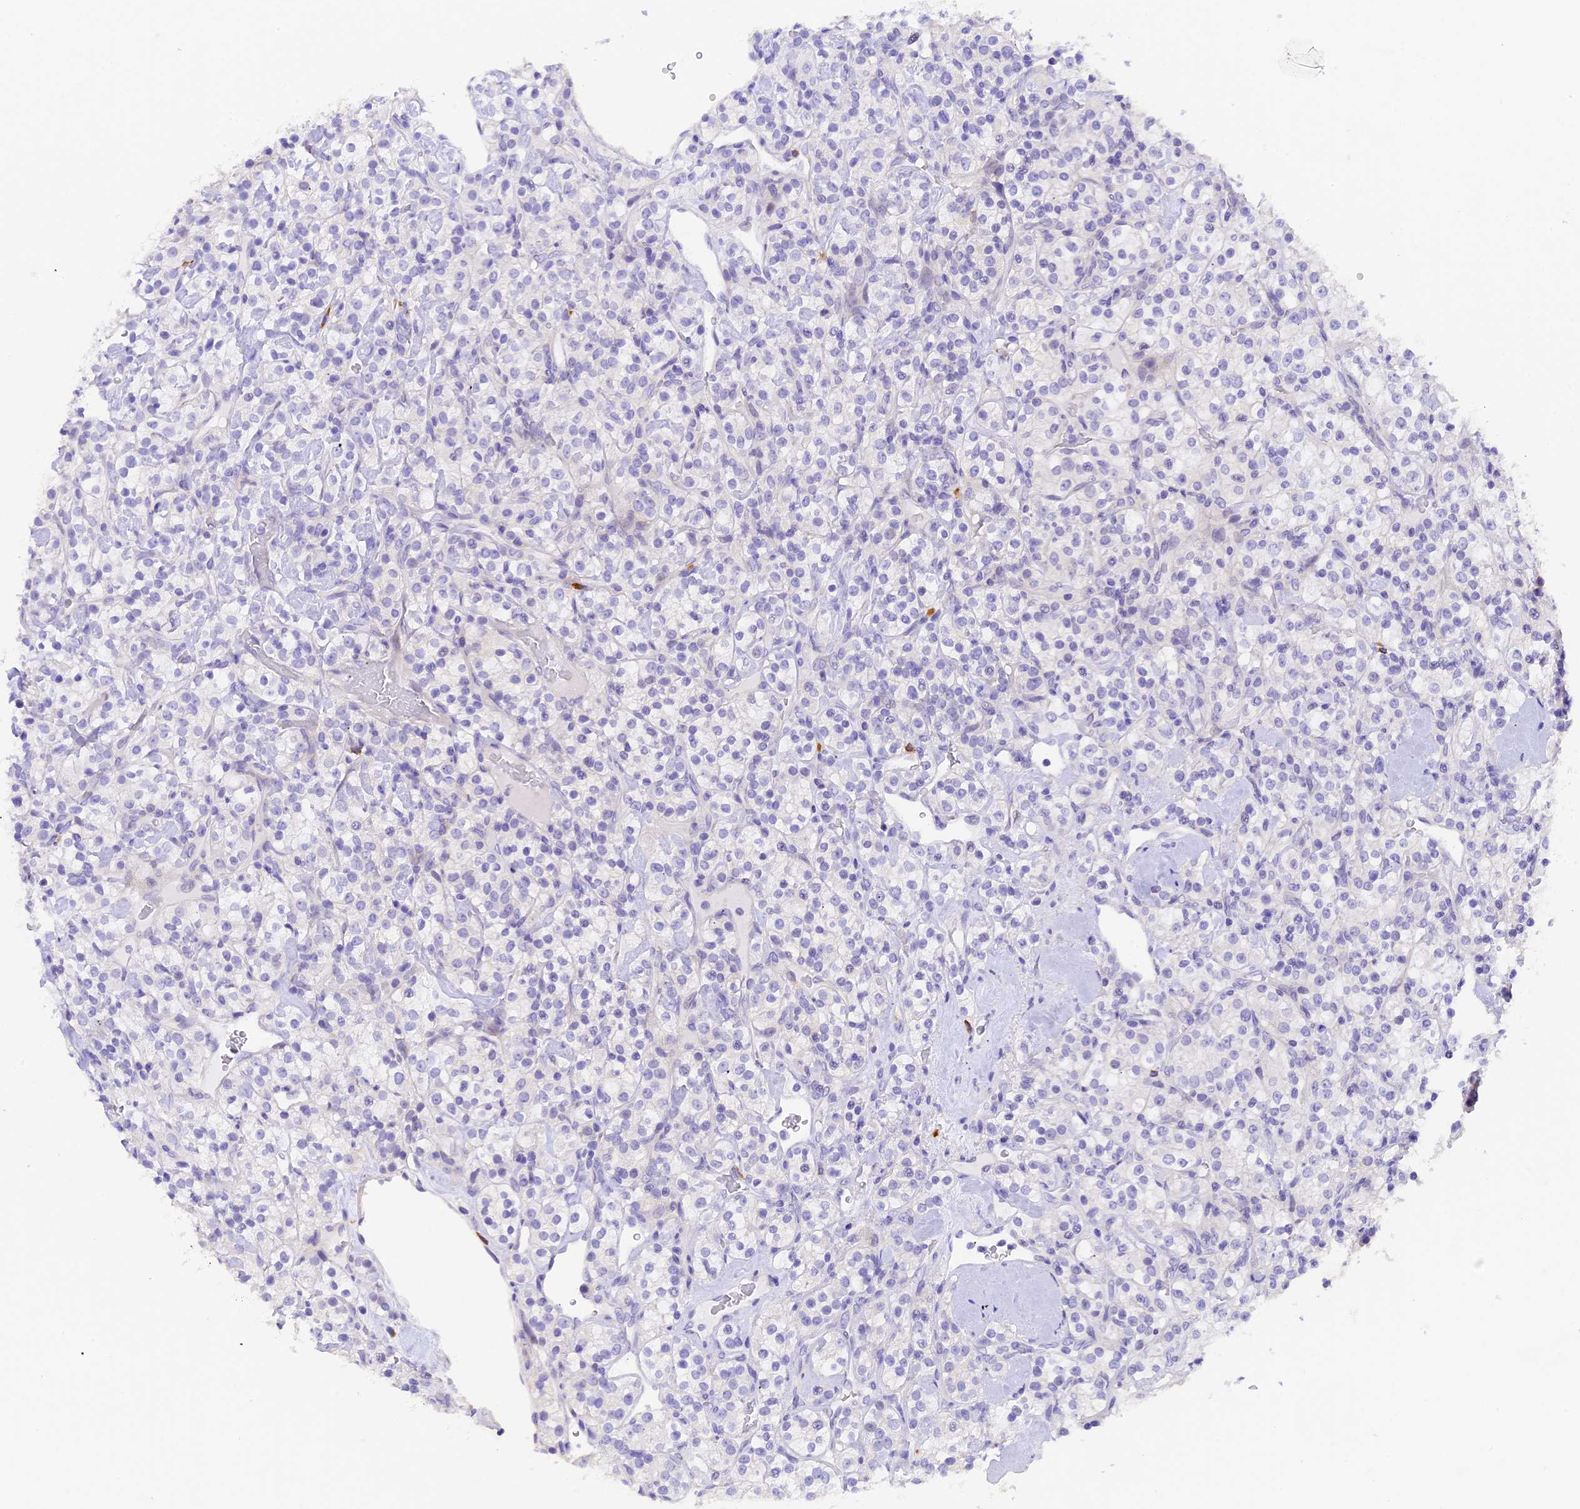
{"staining": {"intensity": "negative", "quantity": "none", "location": "none"}, "tissue": "renal cancer", "cell_type": "Tumor cells", "image_type": "cancer", "snomed": [{"axis": "morphology", "description": "Adenocarcinoma, NOS"}, {"axis": "topography", "description": "Kidney"}], "caption": "This is an IHC micrograph of renal adenocarcinoma. There is no expression in tumor cells.", "gene": "COL6A5", "patient": {"sex": "male", "age": 77}}